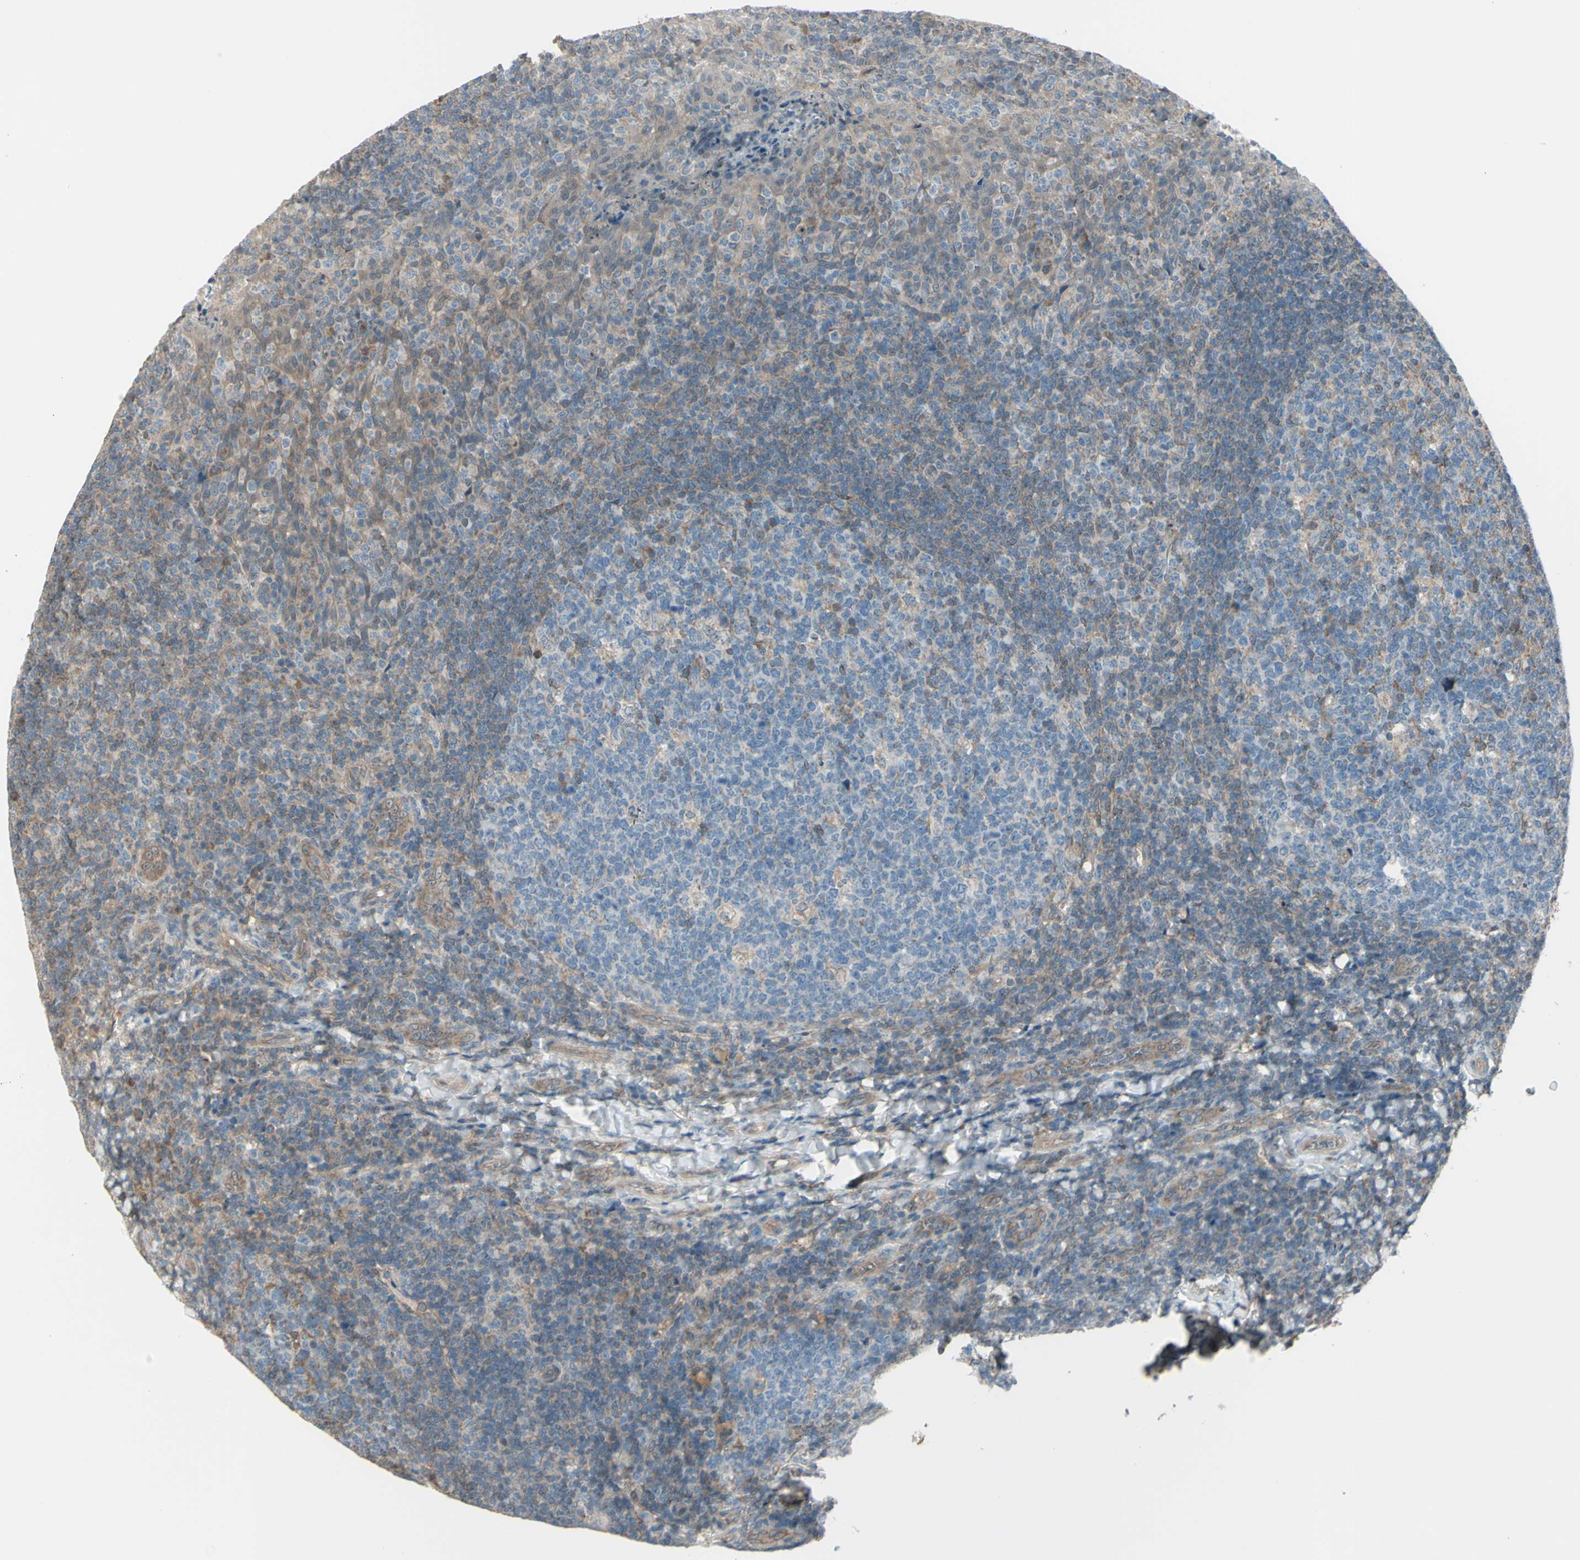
{"staining": {"intensity": "negative", "quantity": "none", "location": "none"}, "tissue": "tonsil", "cell_type": "Germinal center cells", "image_type": "normal", "snomed": [{"axis": "morphology", "description": "Normal tissue, NOS"}, {"axis": "topography", "description": "Tonsil"}], "caption": "This is an immunohistochemistry histopathology image of benign tonsil. There is no positivity in germinal center cells.", "gene": "NAXD", "patient": {"sex": "male", "age": 17}}